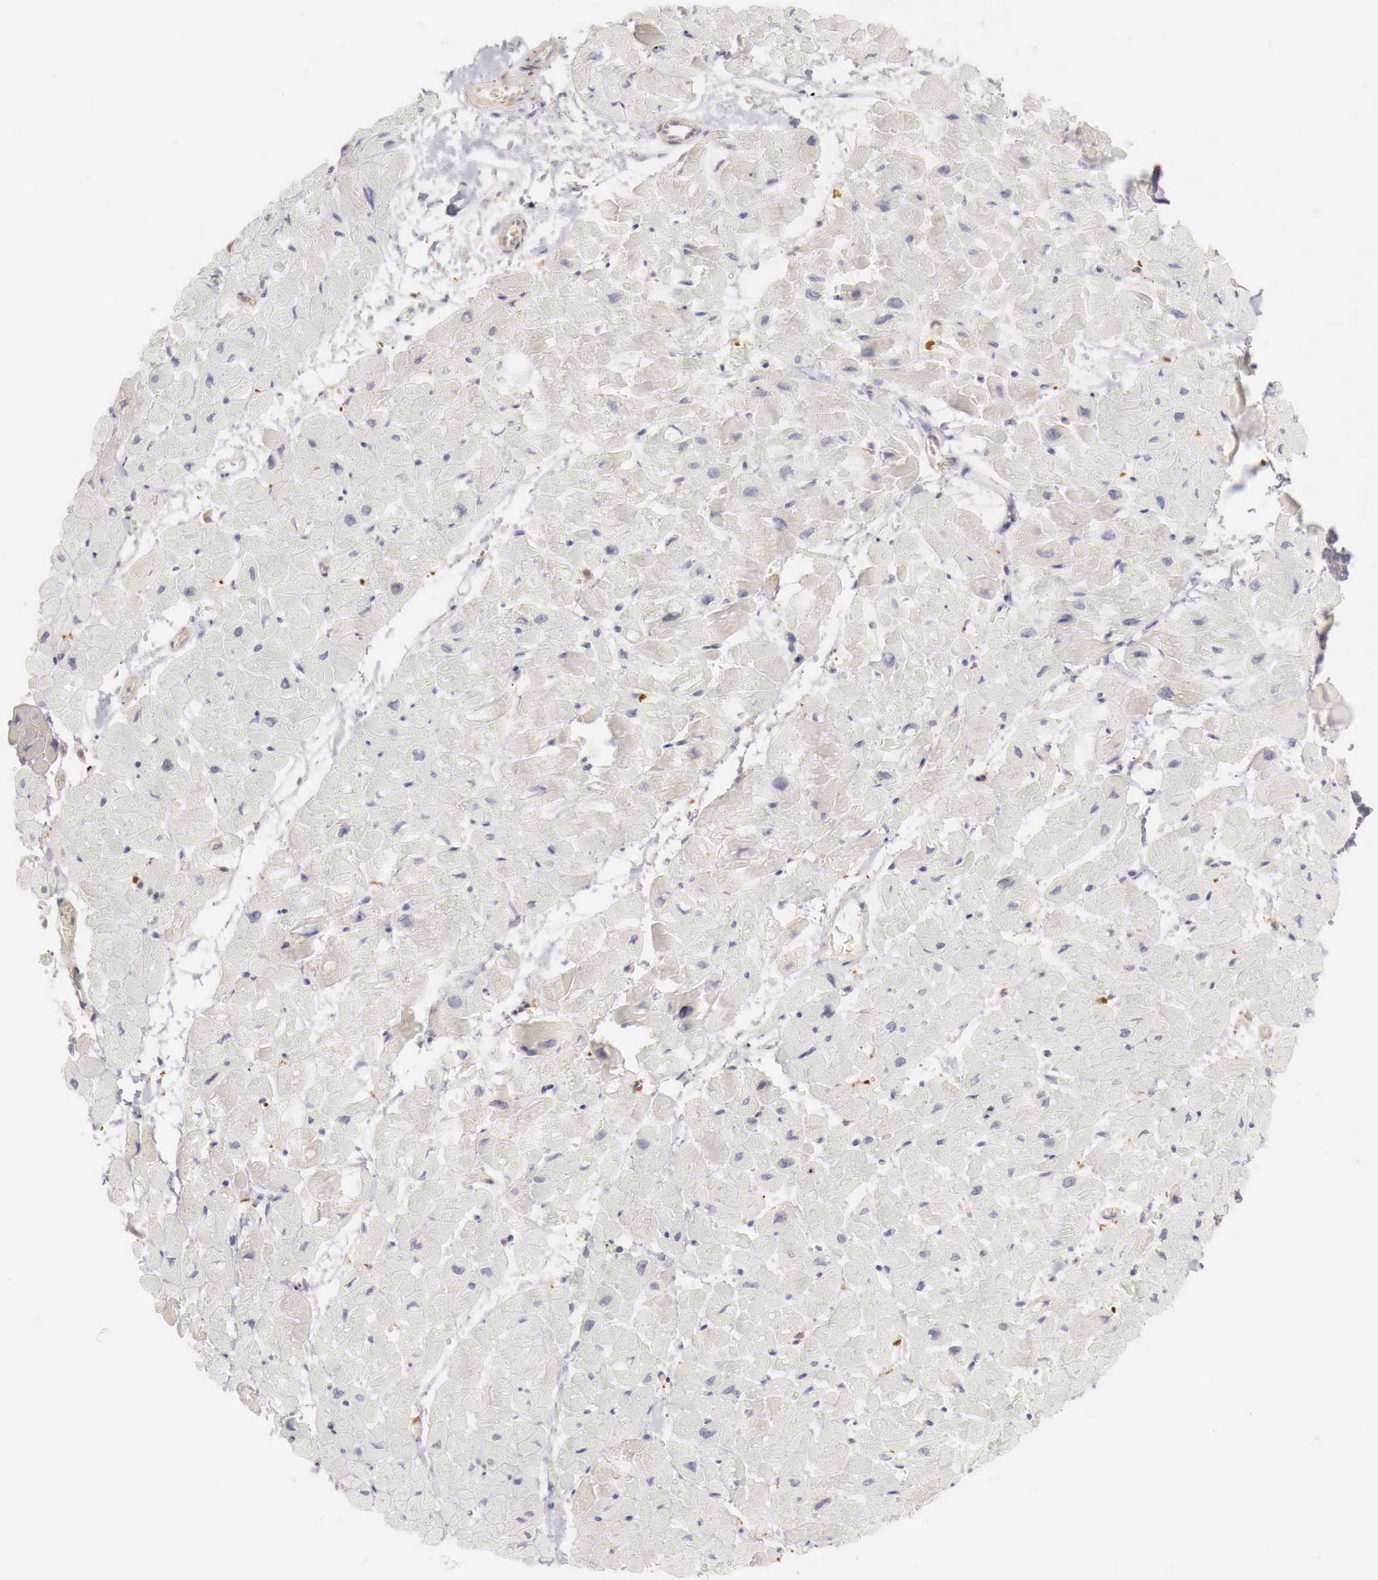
{"staining": {"intensity": "negative", "quantity": "none", "location": "none"}, "tissue": "heart muscle", "cell_type": "Cardiomyocytes", "image_type": "normal", "snomed": [{"axis": "morphology", "description": "Normal tissue, NOS"}, {"axis": "topography", "description": "Heart"}], "caption": "IHC photomicrograph of benign human heart muscle stained for a protein (brown), which demonstrates no expression in cardiomyocytes. (DAB (3,3'-diaminobenzidine) immunohistochemistry, high magnification).", "gene": "RENBP", "patient": {"sex": "male", "age": 45}}